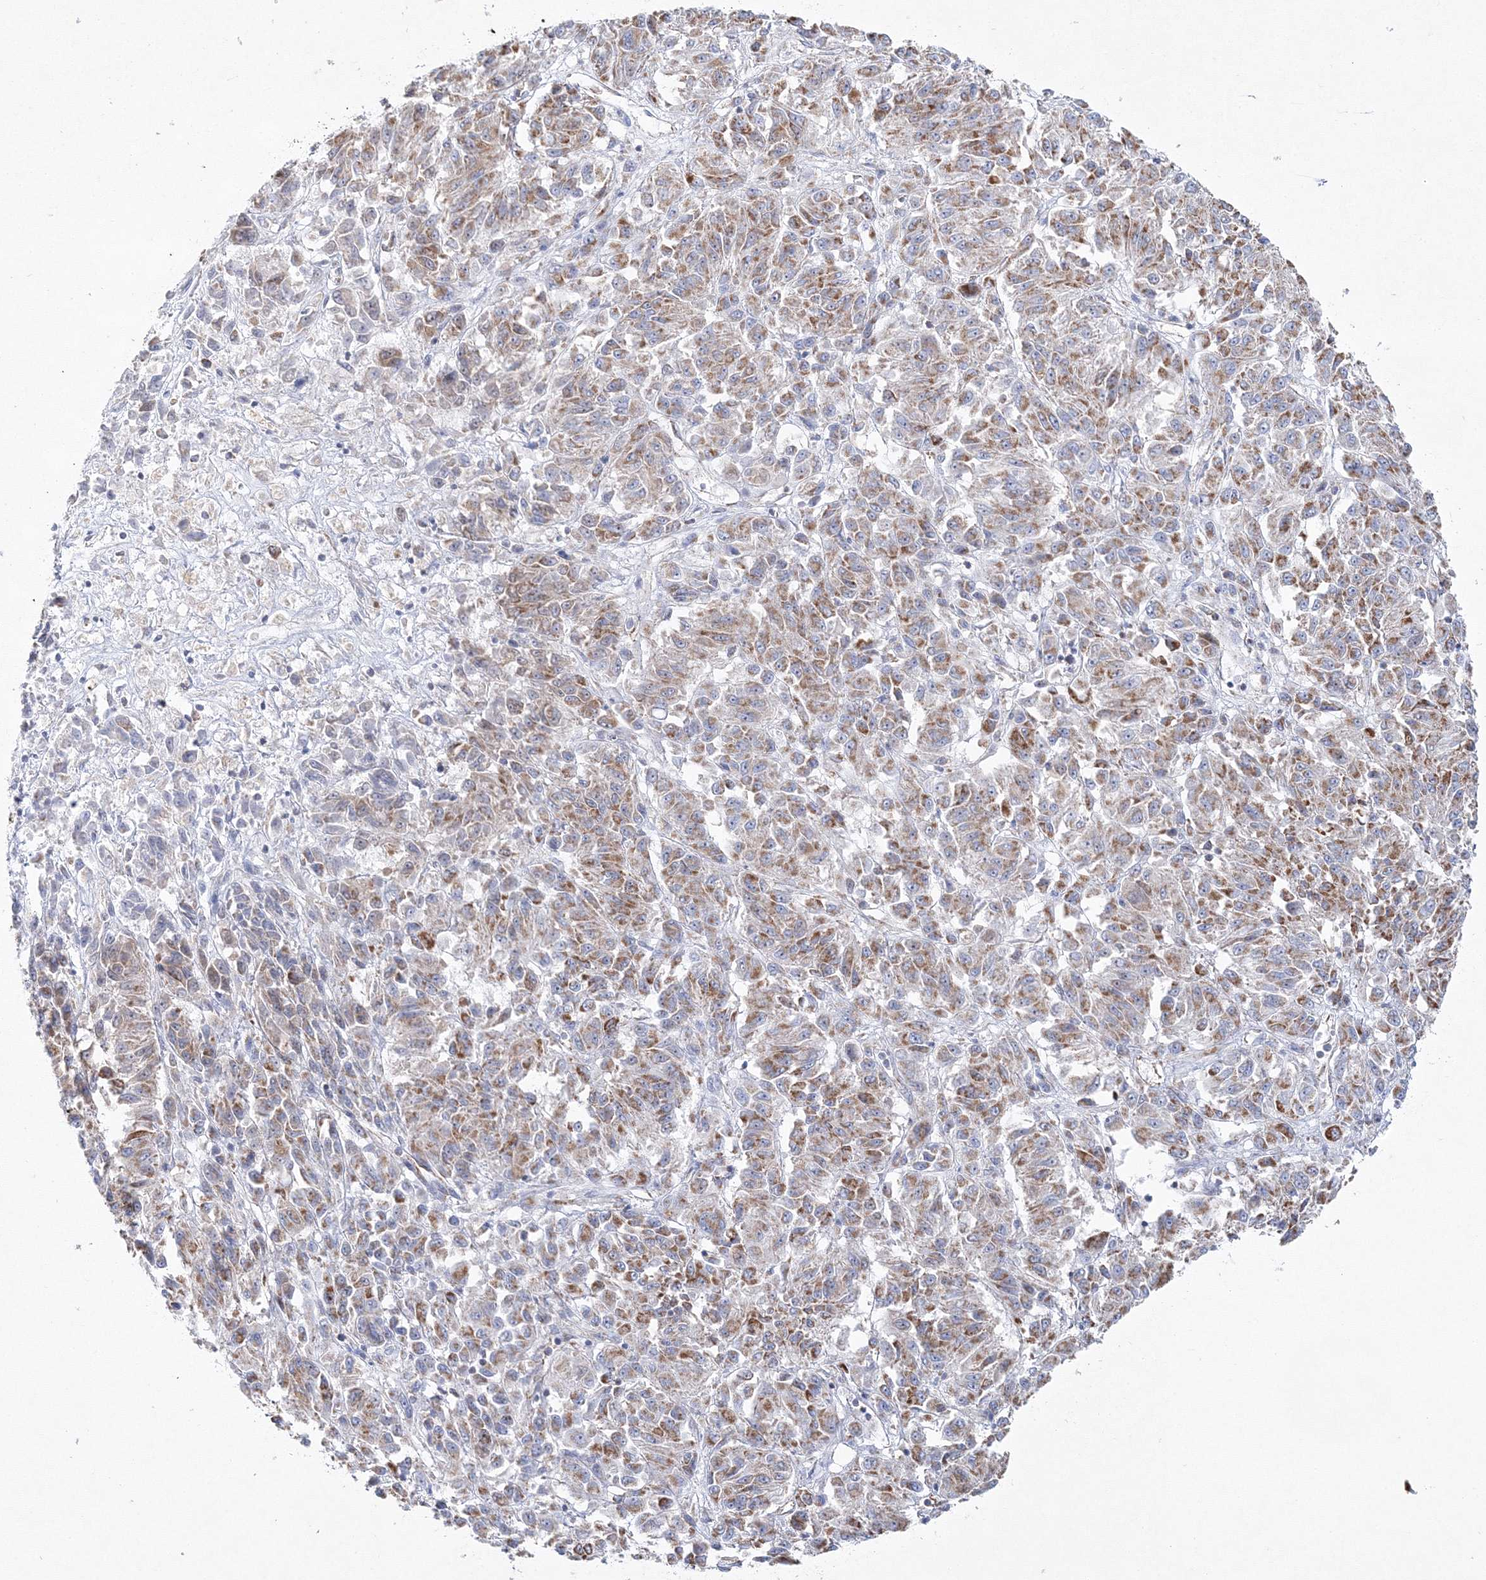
{"staining": {"intensity": "moderate", "quantity": ">75%", "location": "cytoplasmic/membranous"}, "tissue": "melanoma", "cell_type": "Tumor cells", "image_type": "cancer", "snomed": [{"axis": "morphology", "description": "Malignant melanoma, Metastatic site"}, {"axis": "topography", "description": "Lung"}], "caption": "Protein expression analysis of malignant melanoma (metastatic site) shows moderate cytoplasmic/membranous expression in about >75% of tumor cells.", "gene": "HIBCH", "patient": {"sex": "male", "age": 64}}